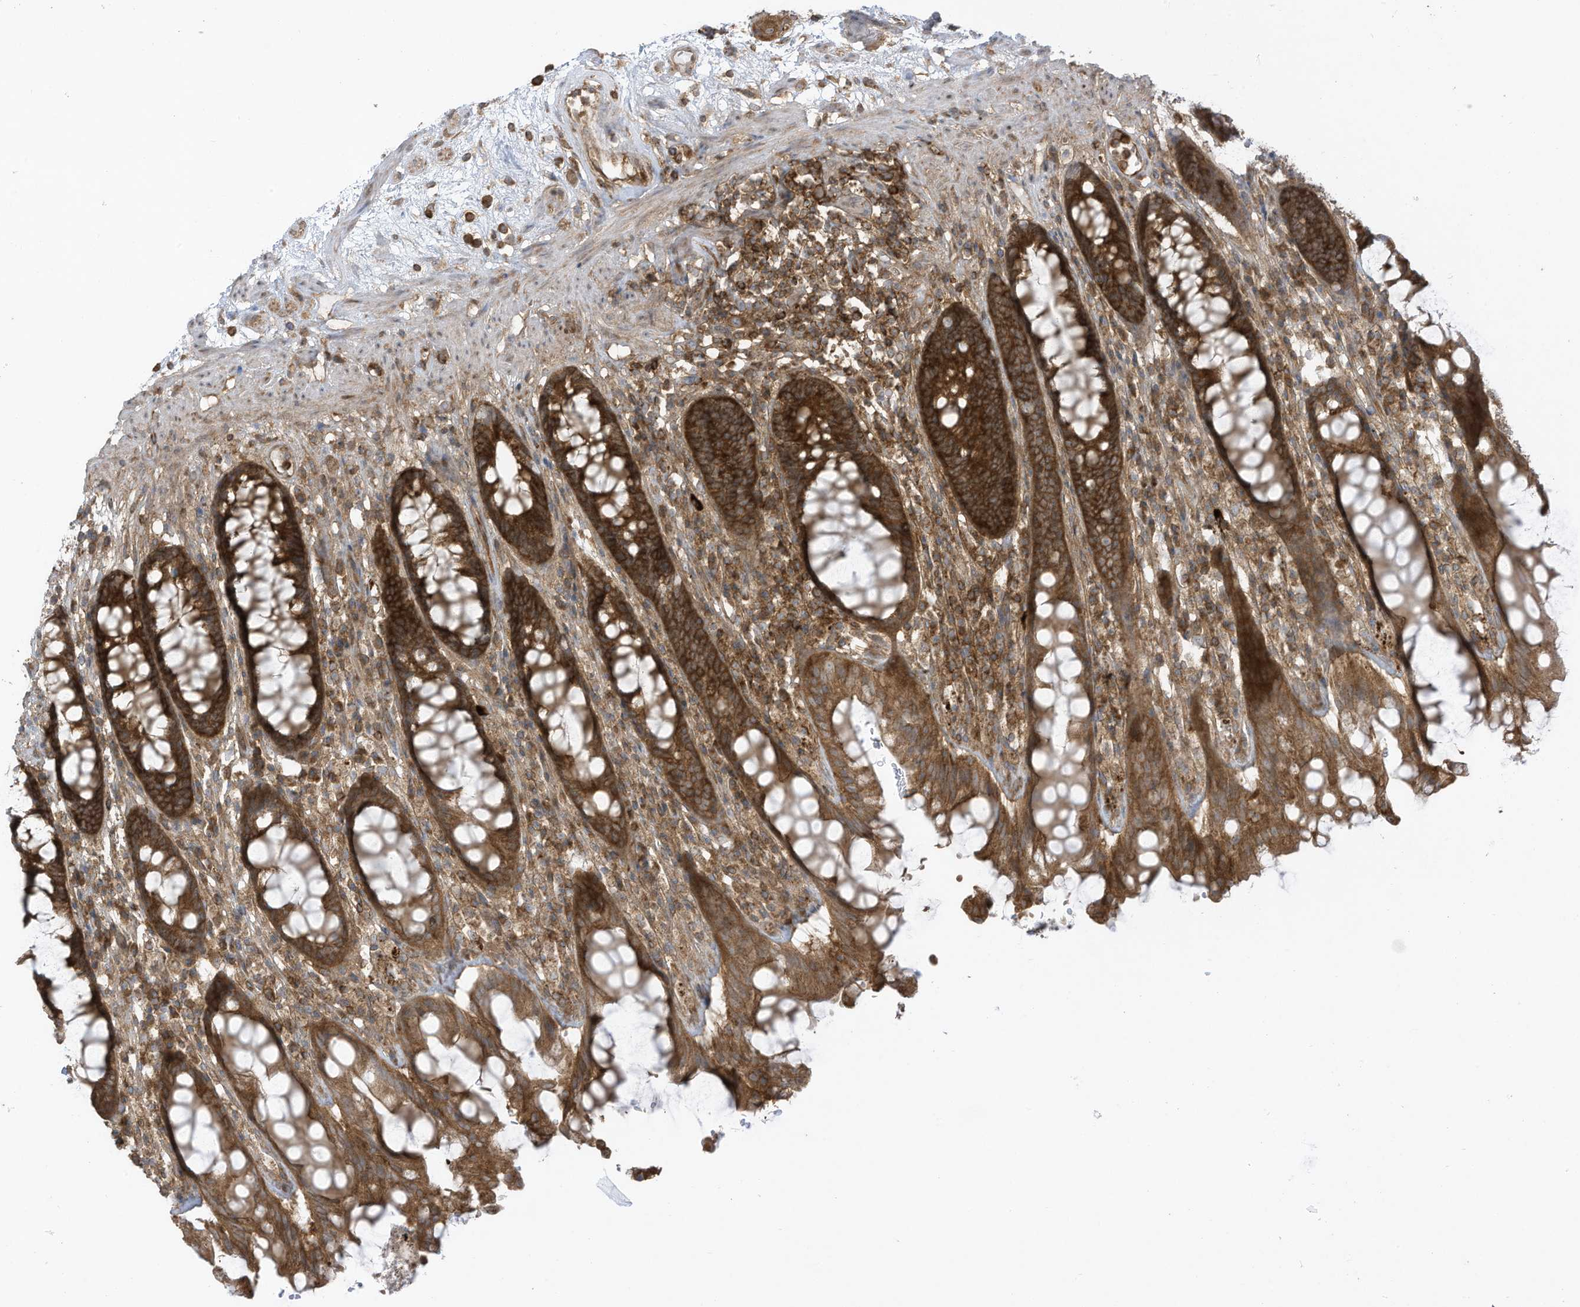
{"staining": {"intensity": "strong", "quantity": ">75%", "location": "cytoplasmic/membranous"}, "tissue": "rectum", "cell_type": "Glandular cells", "image_type": "normal", "snomed": [{"axis": "morphology", "description": "Normal tissue, NOS"}, {"axis": "topography", "description": "Rectum"}], "caption": "DAB (3,3'-diaminobenzidine) immunohistochemical staining of normal rectum reveals strong cytoplasmic/membranous protein staining in about >75% of glandular cells. Nuclei are stained in blue.", "gene": "REPS1", "patient": {"sex": "male", "age": 64}}